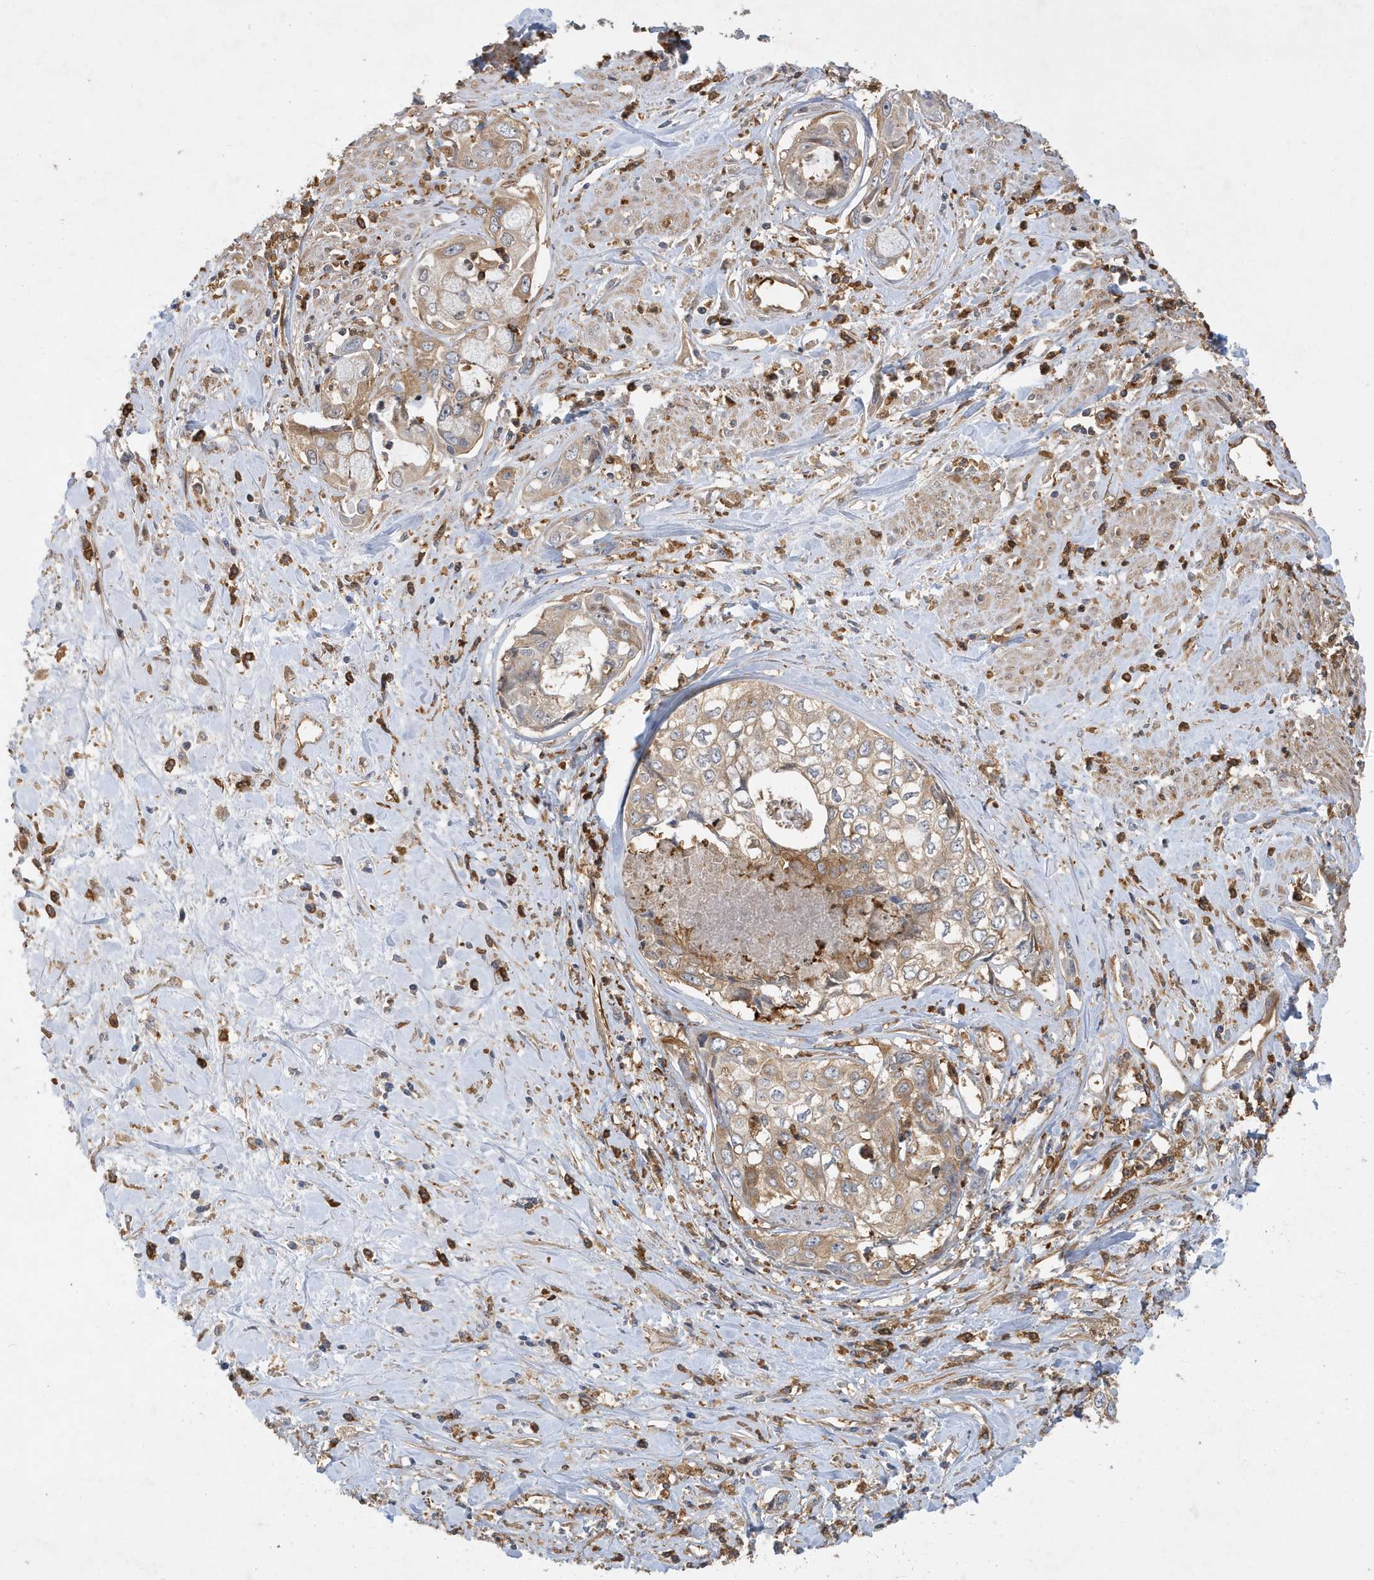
{"staining": {"intensity": "moderate", "quantity": ">75%", "location": "cytoplasmic/membranous"}, "tissue": "cervical cancer", "cell_type": "Tumor cells", "image_type": "cancer", "snomed": [{"axis": "morphology", "description": "Squamous cell carcinoma, NOS"}, {"axis": "topography", "description": "Cervix"}], "caption": "Brown immunohistochemical staining in human cervical cancer shows moderate cytoplasmic/membranous expression in approximately >75% of tumor cells. Using DAB (3,3'-diaminobenzidine) (brown) and hematoxylin (blue) stains, captured at high magnification using brightfield microscopy.", "gene": "LAPTM4A", "patient": {"sex": "female", "age": 31}}